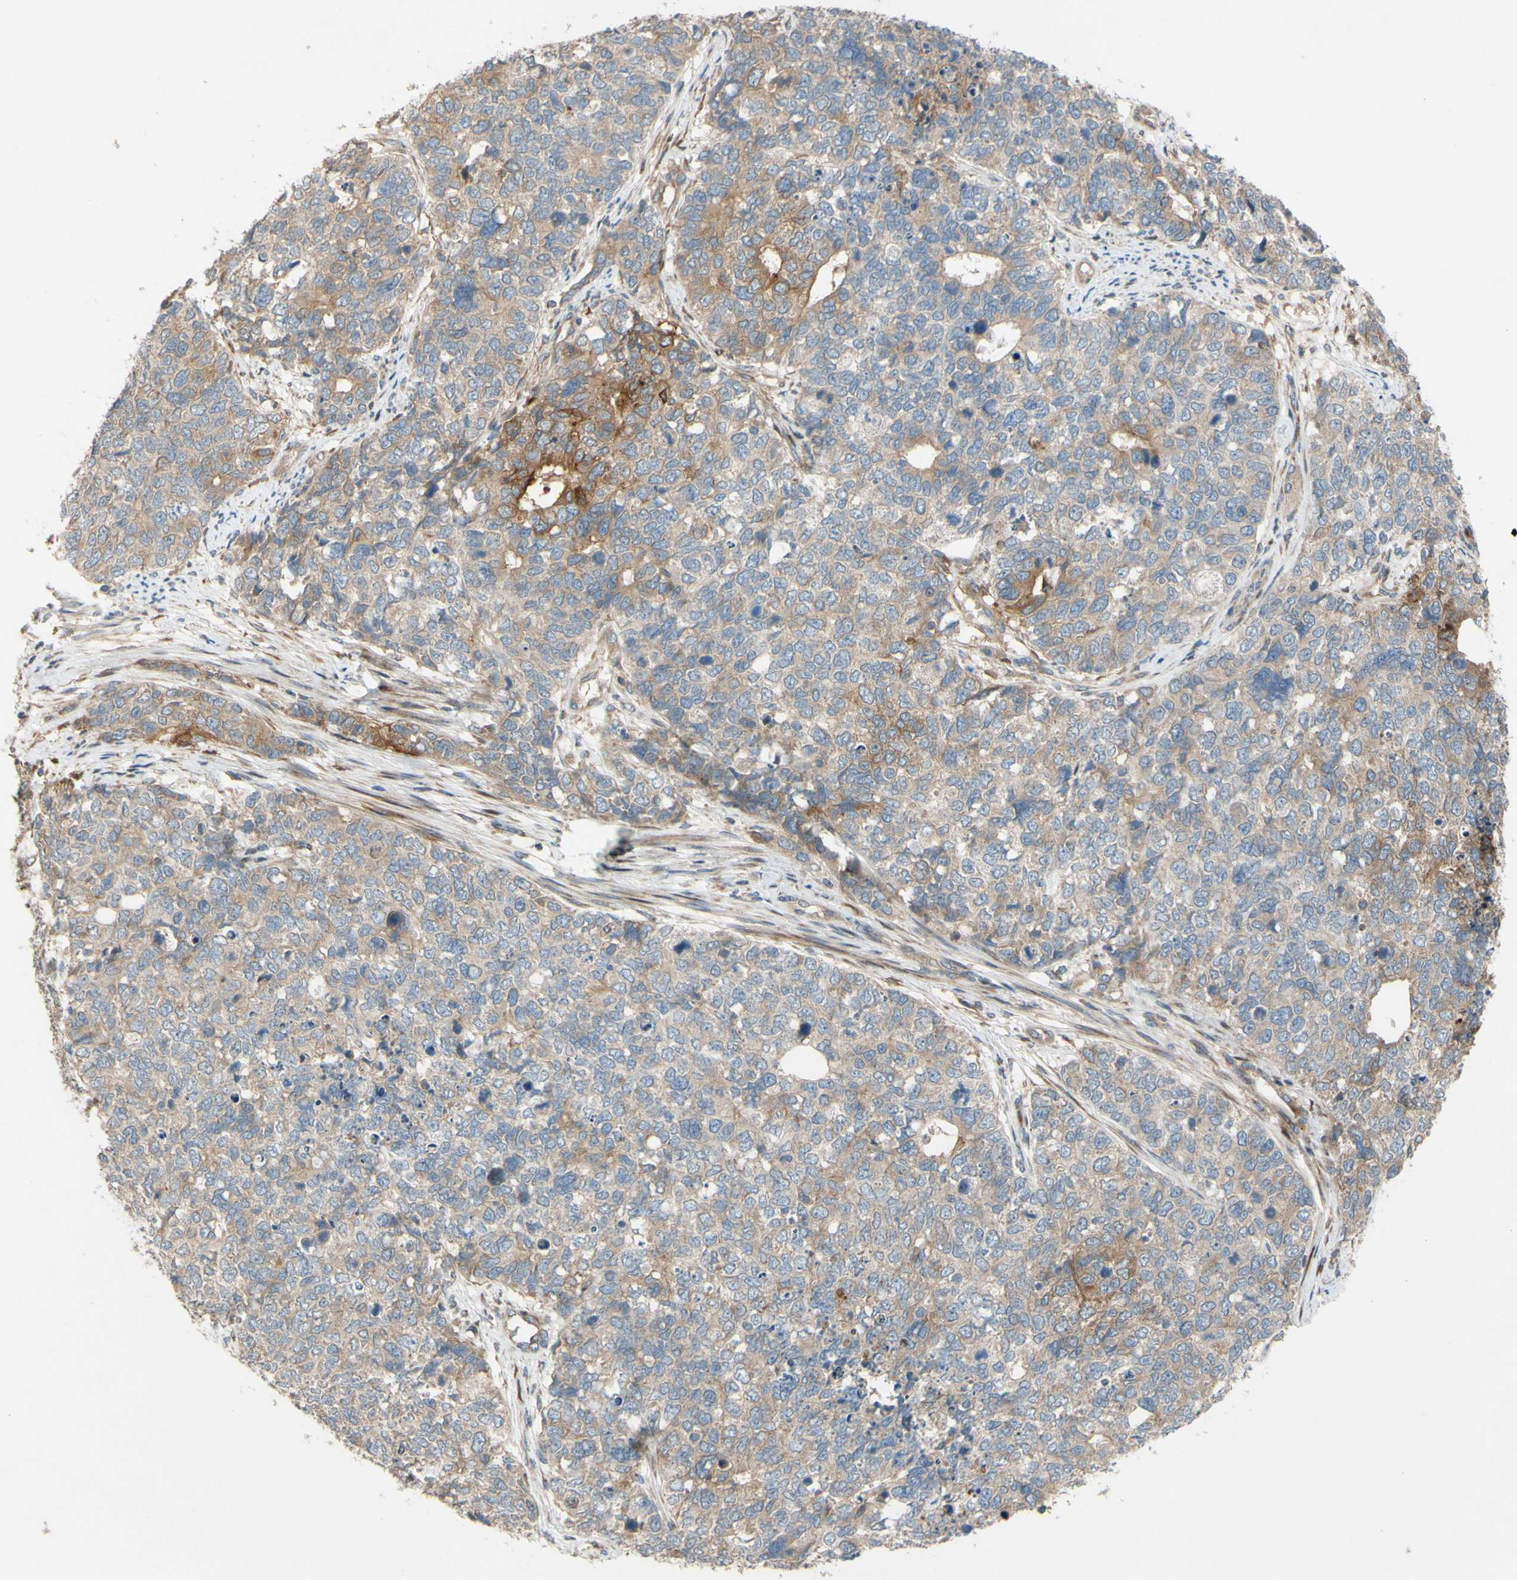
{"staining": {"intensity": "weak", "quantity": ">75%", "location": "cytoplasmic/membranous"}, "tissue": "cervical cancer", "cell_type": "Tumor cells", "image_type": "cancer", "snomed": [{"axis": "morphology", "description": "Squamous cell carcinoma, NOS"}, {"axis": "topography", "description": "Cervix"}], "caption": "There is low levels of weak cytoplasmic/membranous positivity in tumor cells of squamous cell carcinoma (cervical), as demonstrated by immunohistochemical staining (brown color).", "gene": "SPTLC1", "patient": {"sex": "female", "age": 63}}